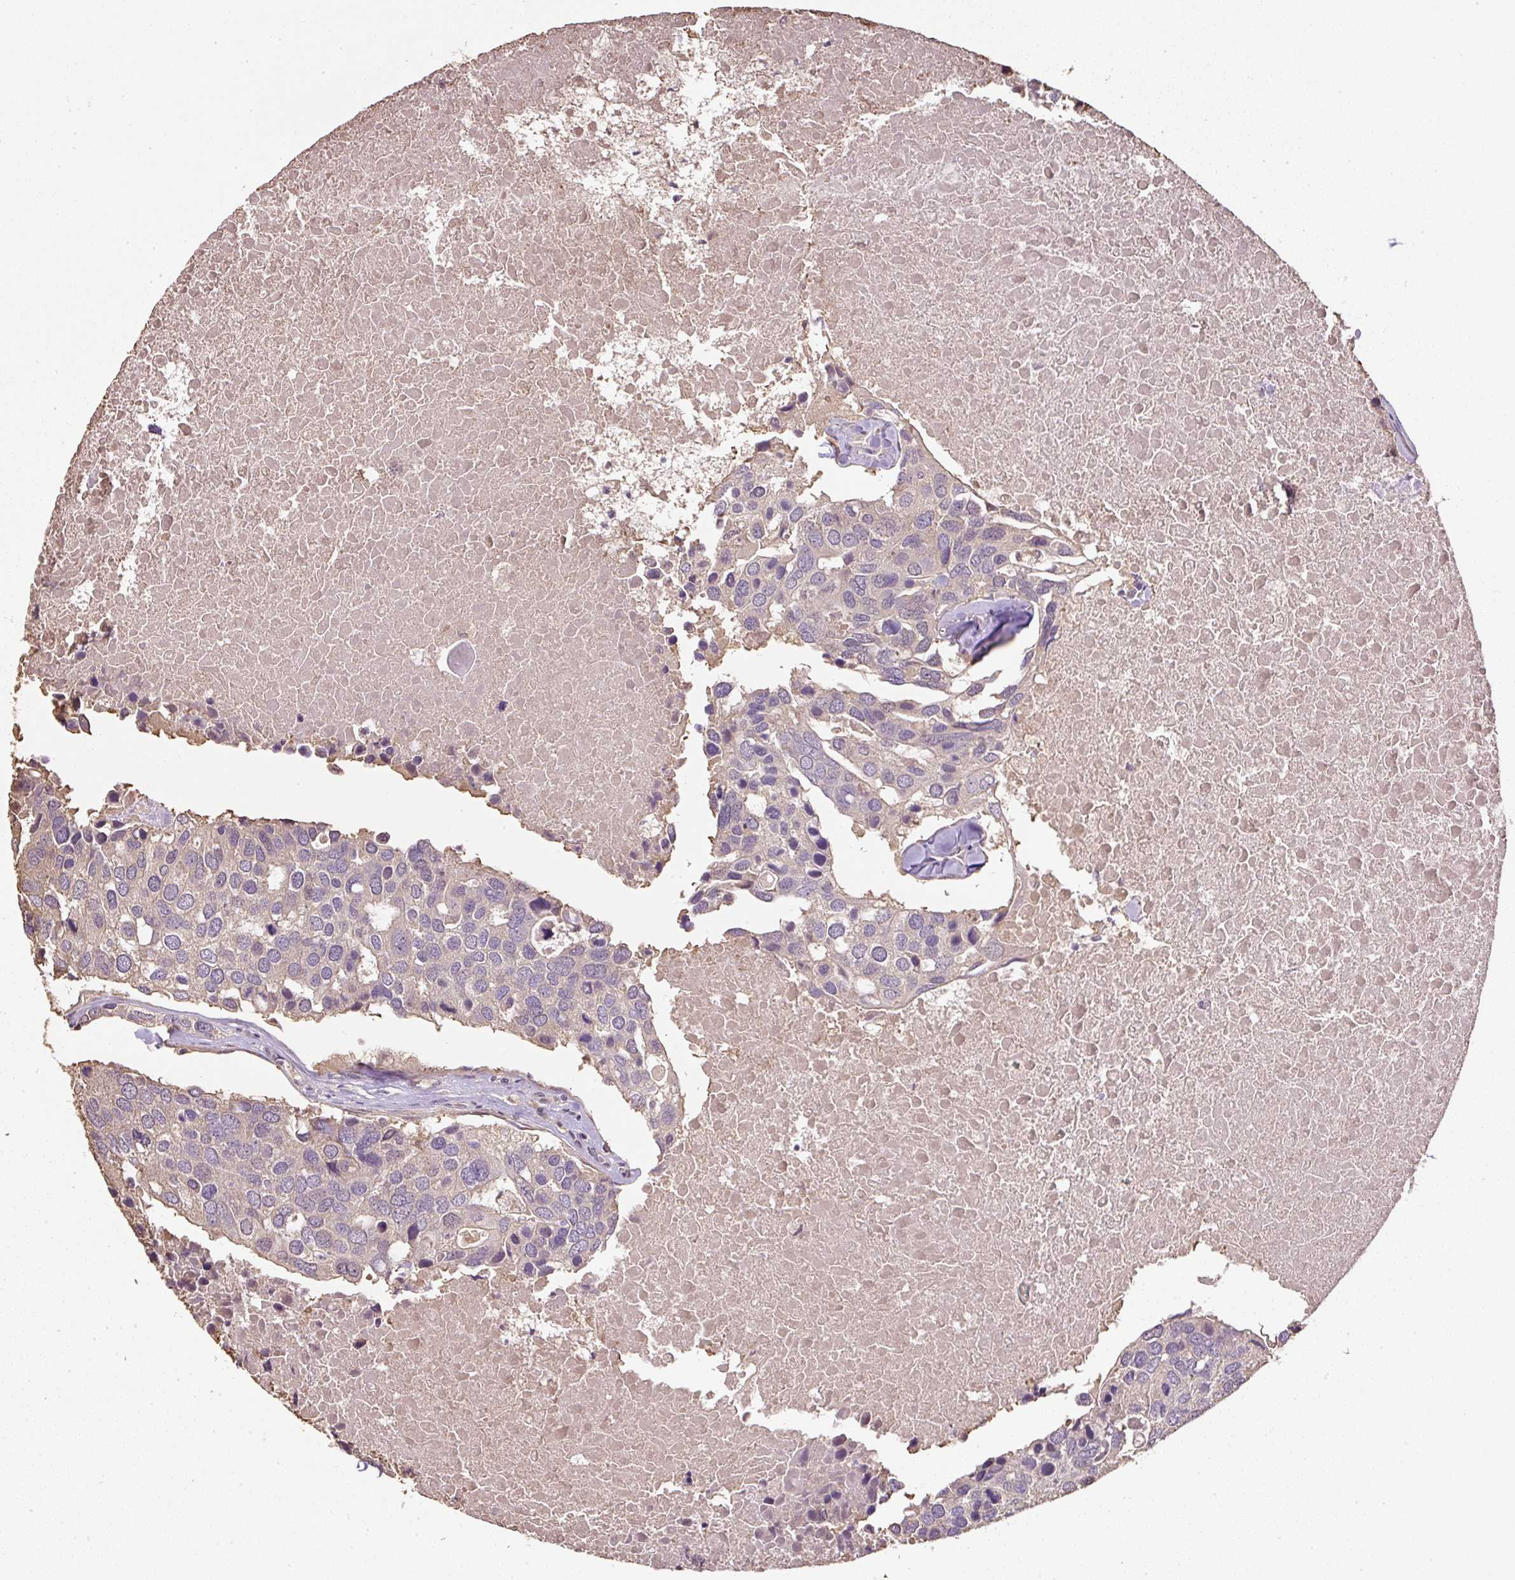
{"staining": {"intensity": "weak", "quantity": "25%-75%", "location": "cytoplasmic/membranous"}, "tissue": "breast cancer", "cell_type": "Tumor cells", "image_type": "cancer", "snomed": [{"axis": "morphology", "description": "Duct carcinoma"}, {"axis": "topography", "description": "Breast"}], "caption": "Immunohistochemistry staining of breast cancer (intraductal carcinoma), which demonstrates low levels of weak cytoplasmic/membranous staining in about 25%-75% of tumor cells indicating weak cytoplasmic/membranous protein positivity. The staining was performed using DAB (3,3'-diaminobenzidine) (brown) for protein detection and nuclei were counterstained in hematoxylin (blue).", "gene": "TMEM170B", "patient": {"sex": "female", "age": 83}}